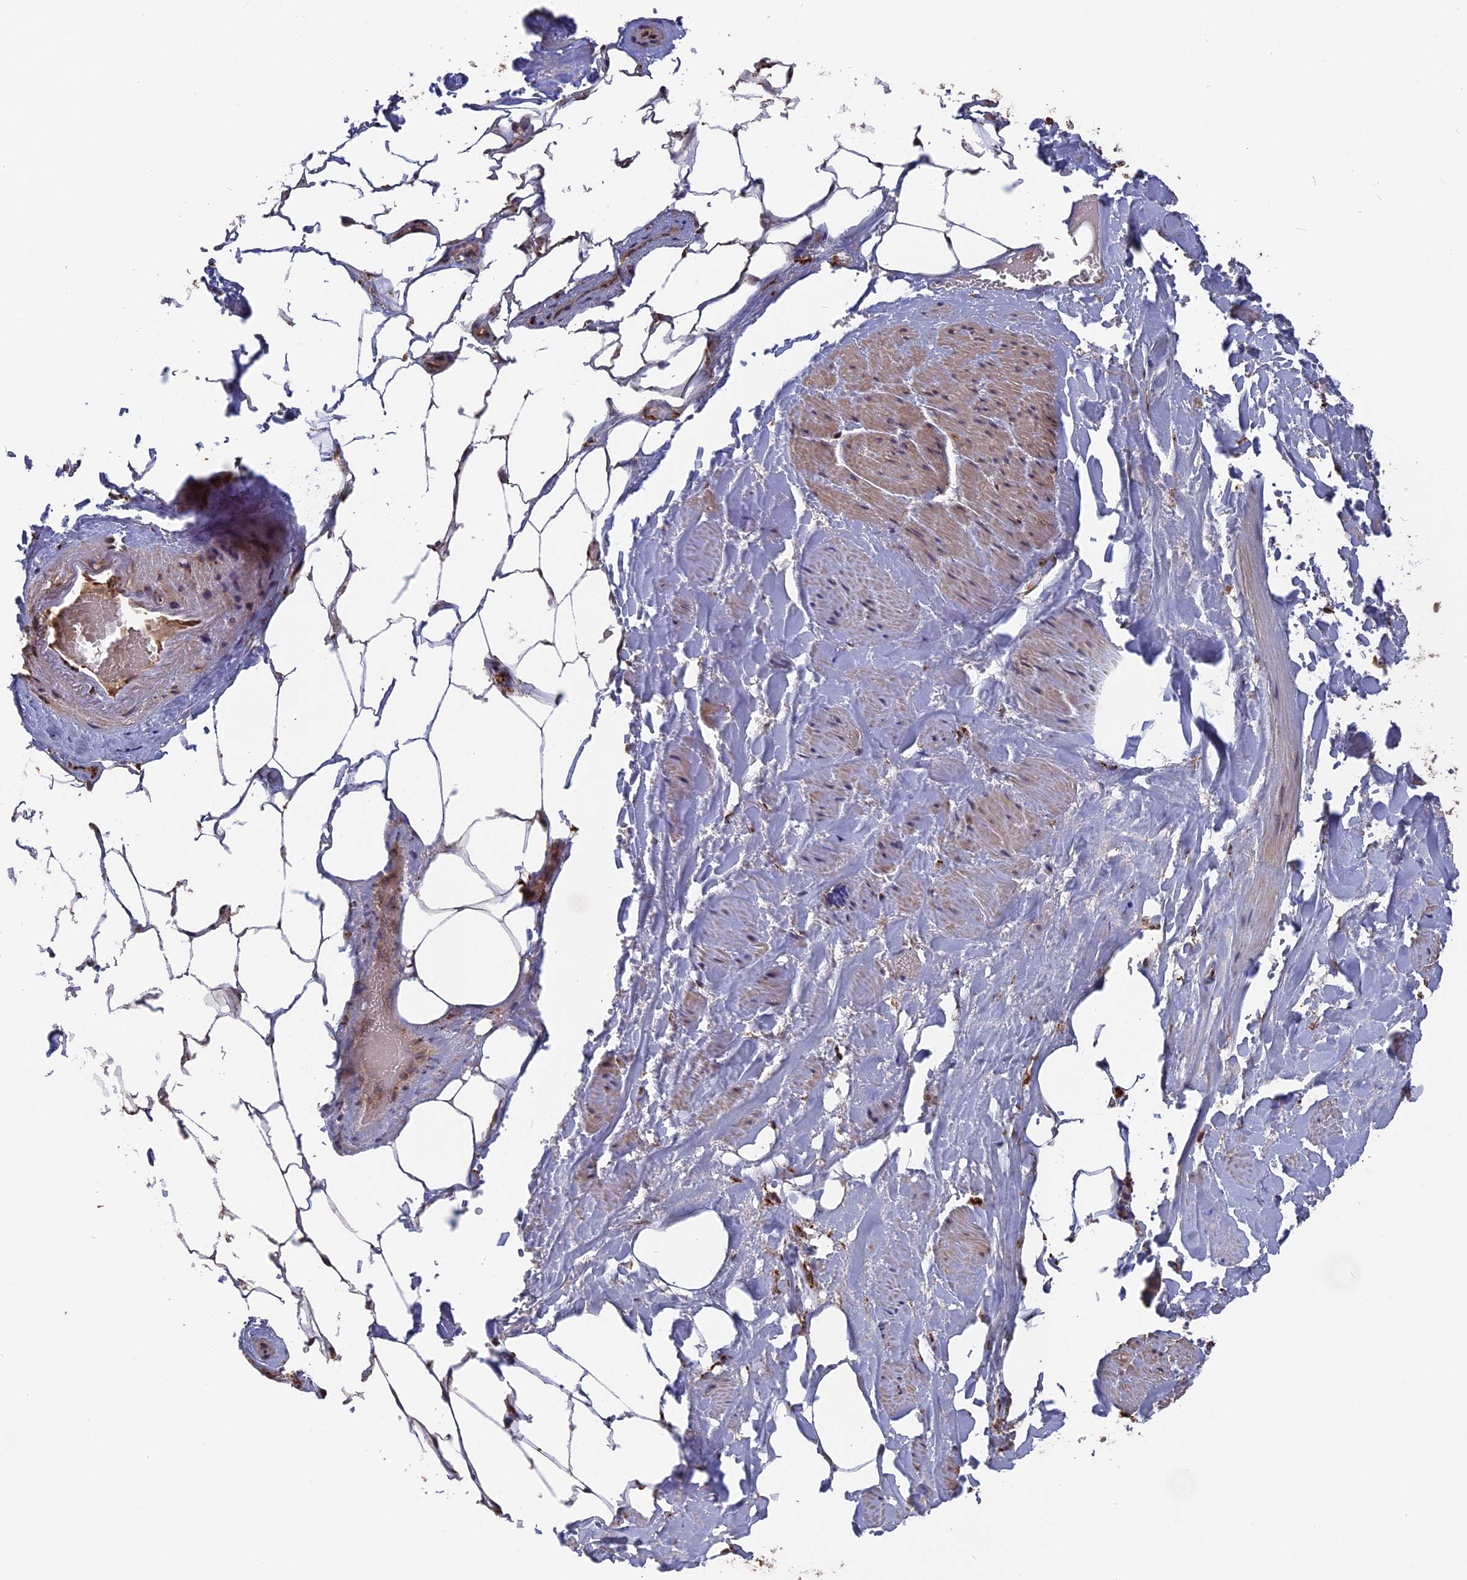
{"staining": {"intensity": "moderate", "quantity": "<25%", "location": "cytoplasmic/membranous"}, "tissue": "adipose tissue", "cell_type": "Adipocytes", "image_type": "normal", "snomed": [{"axis": "morphology", "description": "Normal tissue, NOS"}, {"axis": "morphology", "description": "Adenocarcinoma, Low grade"}, {"axis": "topography", "description": "Prostate"}, {"axis": "topography", "description": "Peripheral nerve tissue"}], "caption": "DAB (3,3'-diaminobenzidine) immunohistochemical staining of benign human adipose tissue demonstrates moderate cytoplasmic/membranous protein positivity in approximately <25% of adipocytes. The protein is shown in brown color, while the nuclei are stained blue.", "gene": "TELO2", "patient": {"sex": "male", "age": 63}}